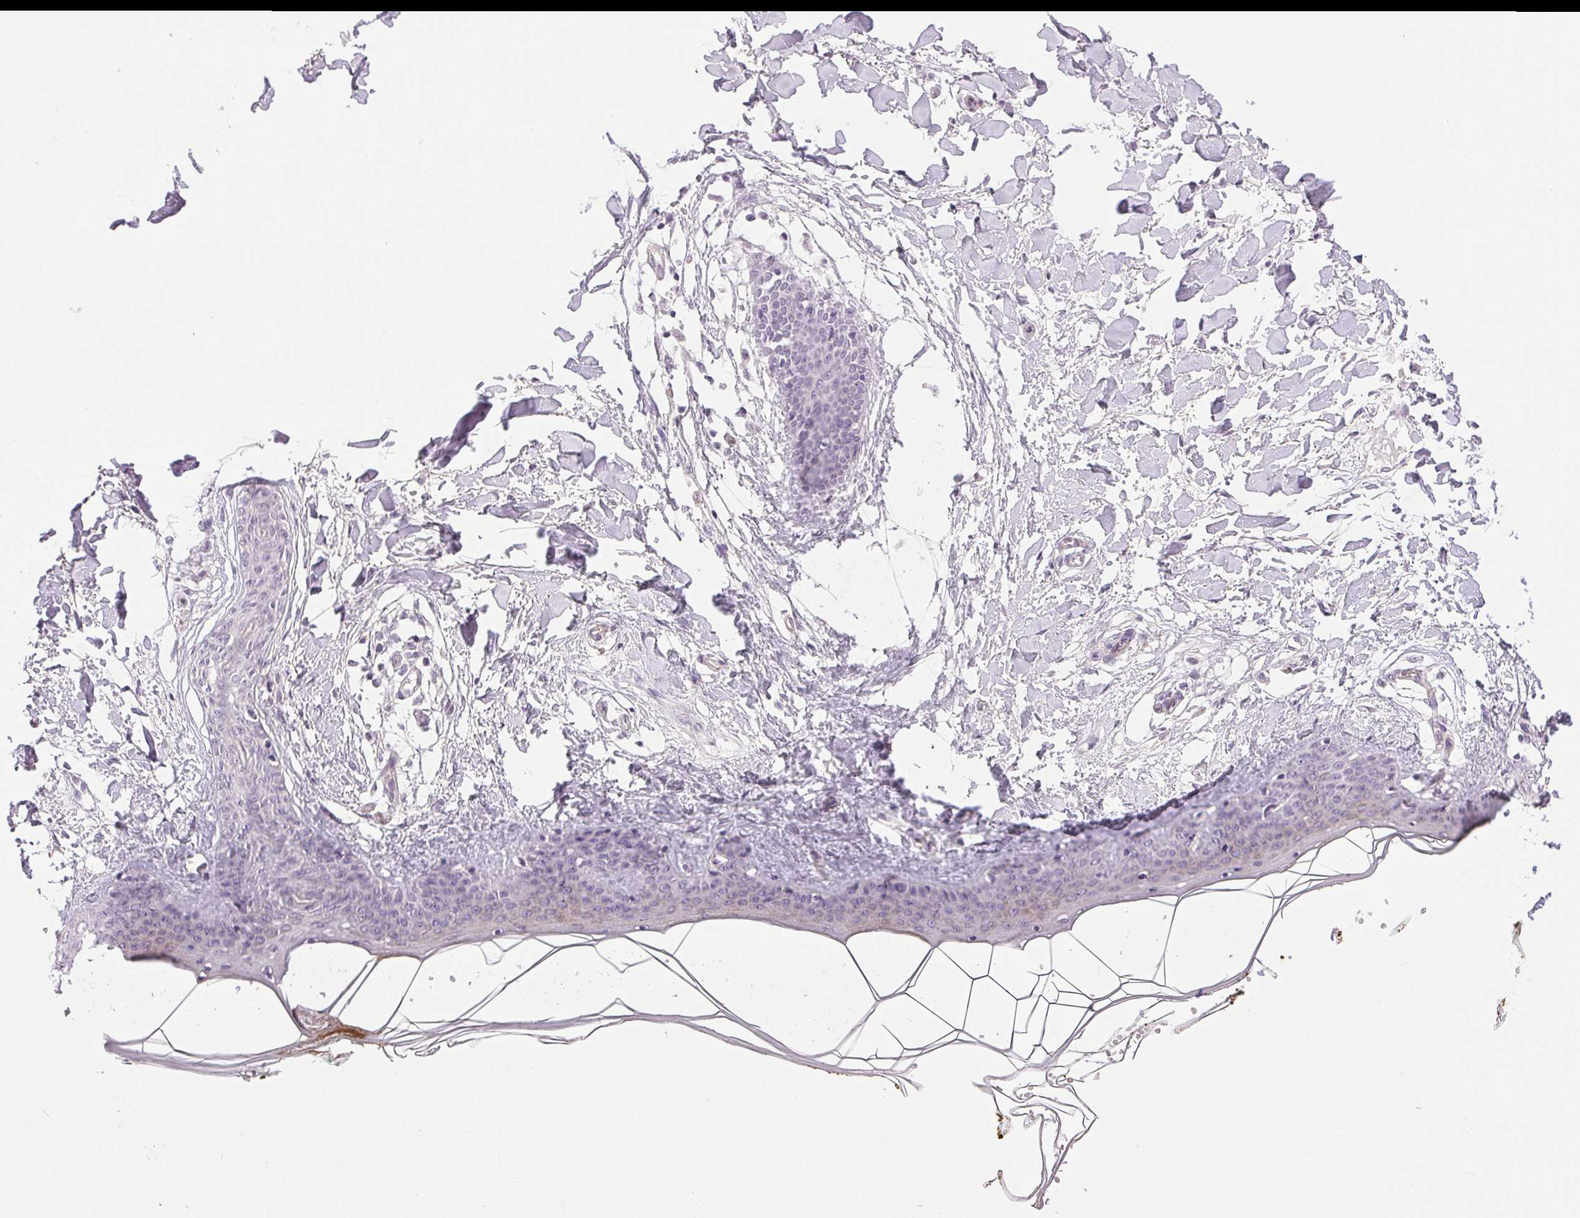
{"staining": {"intensity": "negative", "quantity": "none", "location": "none"}, "tissue": "skin", "cell_type": "Fibroblasts", "image_type": "normal", "snomed": [{"axis": "morphology", "description": "Normal tissue, NOS"}, {"axis": "topography", "description": "Skin"}], "caption": "High power microscopy photomicrograph of an immunohistochemistry photomicrograph of unremarkable skin, revealing no significant expression in fibroblasts.", "gene": "PLCB1", "patient": {"sex": "female", "age": 34}}